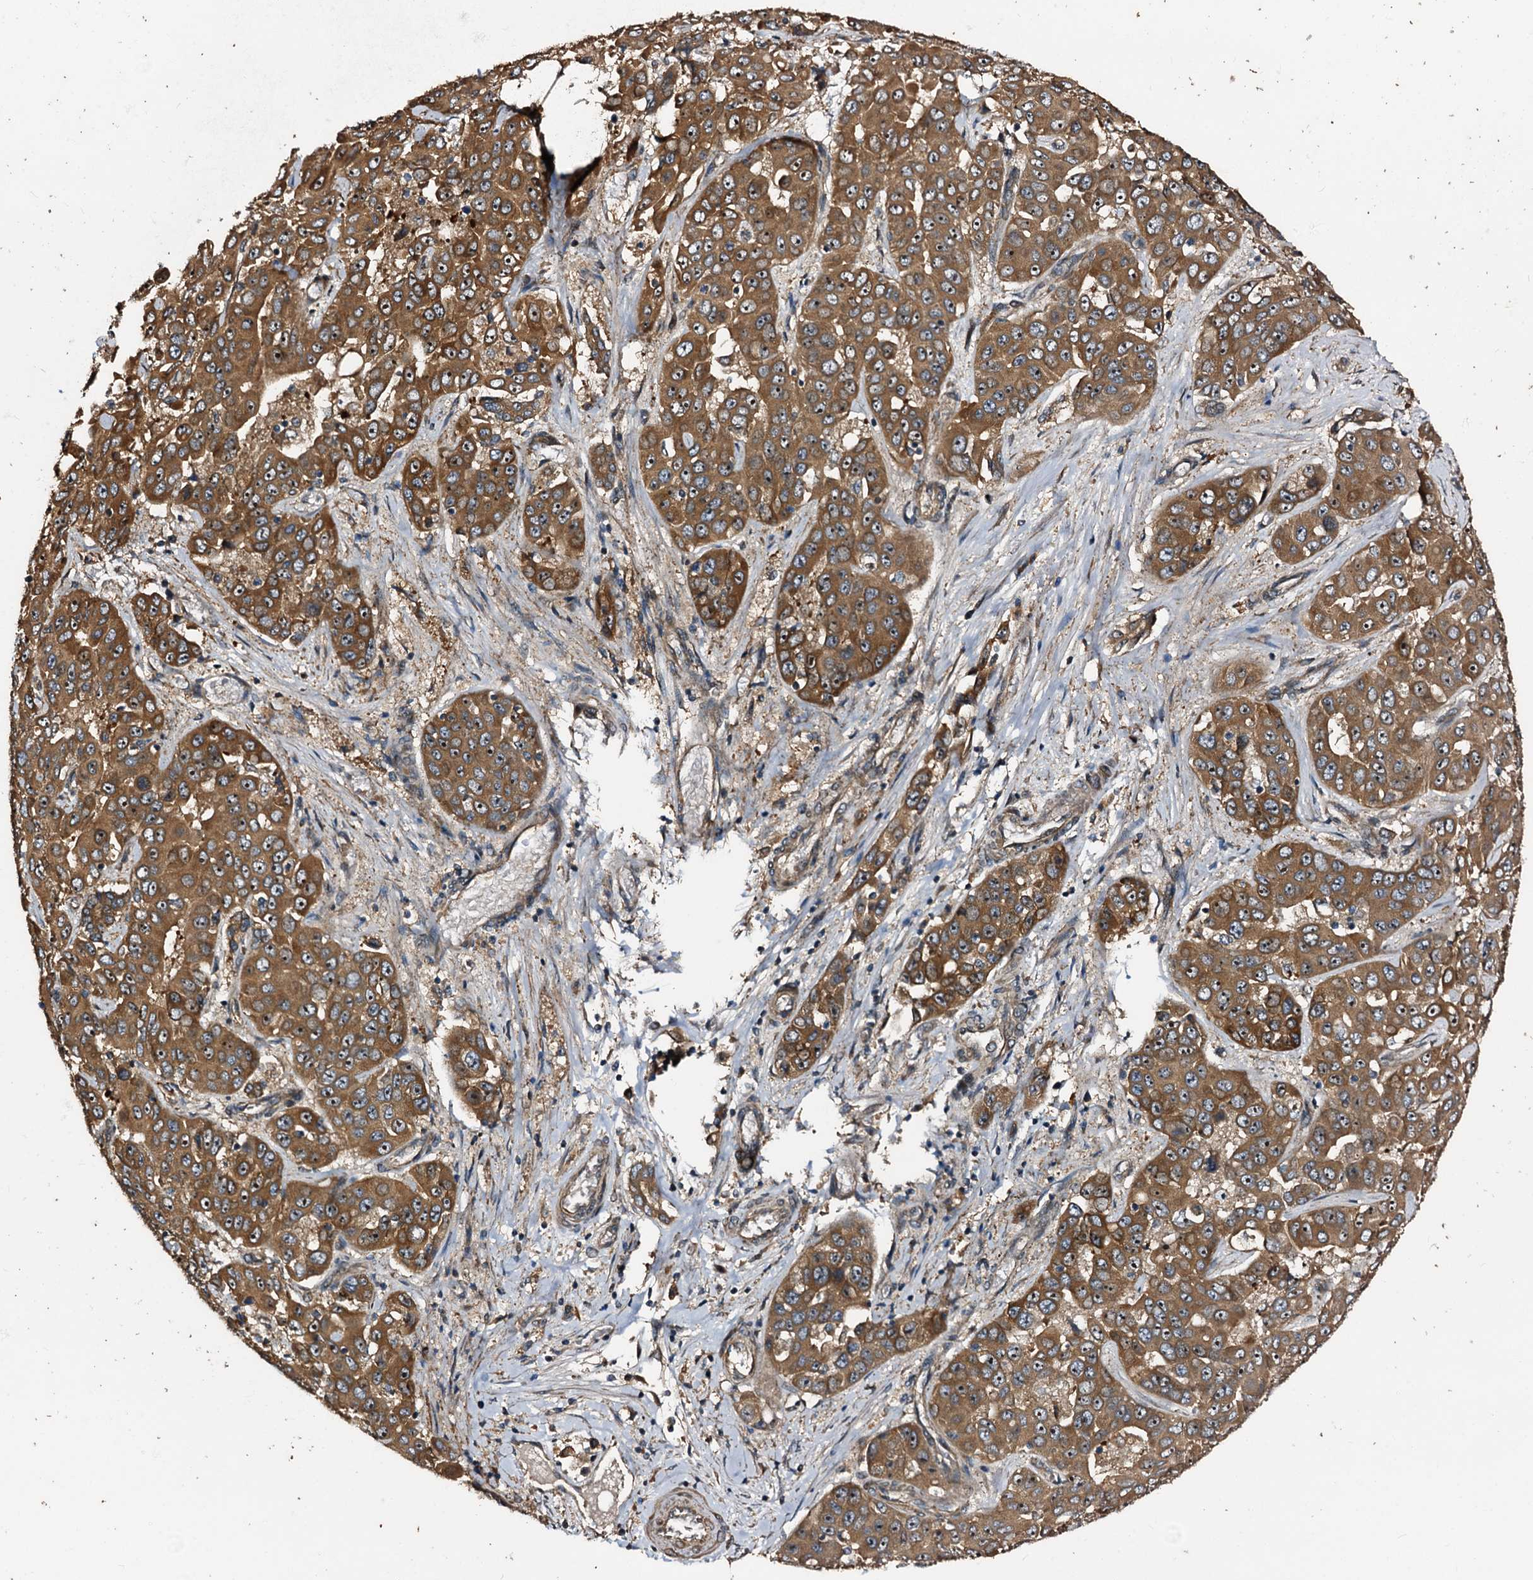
{"staining": {"intensity": "strong", "quantity": ">75%", "location": "cytoplasmic/membranous"}, "tissue": "liver cancer", "cell_type": "Tumor cells", "image_type": "cancer", "snomed": [{"axis": "morphology", "description": "Cholangiocarcinoma"}, {"axis": "topography", "description": "Liver"}], "caption": "Immunohistochemistry photomicrograph of neoplastic tissue: liver cholangiocarcinoma stained using immunohistochemistry exhibits high levels of strong protein expression localized specifically in the cytoplasmic/membranous of tumor cells, appearing as a cytoplasmic/membranous brown color.", "gene": "PEX5", "patient": {"sex": "female", "age": 52}}